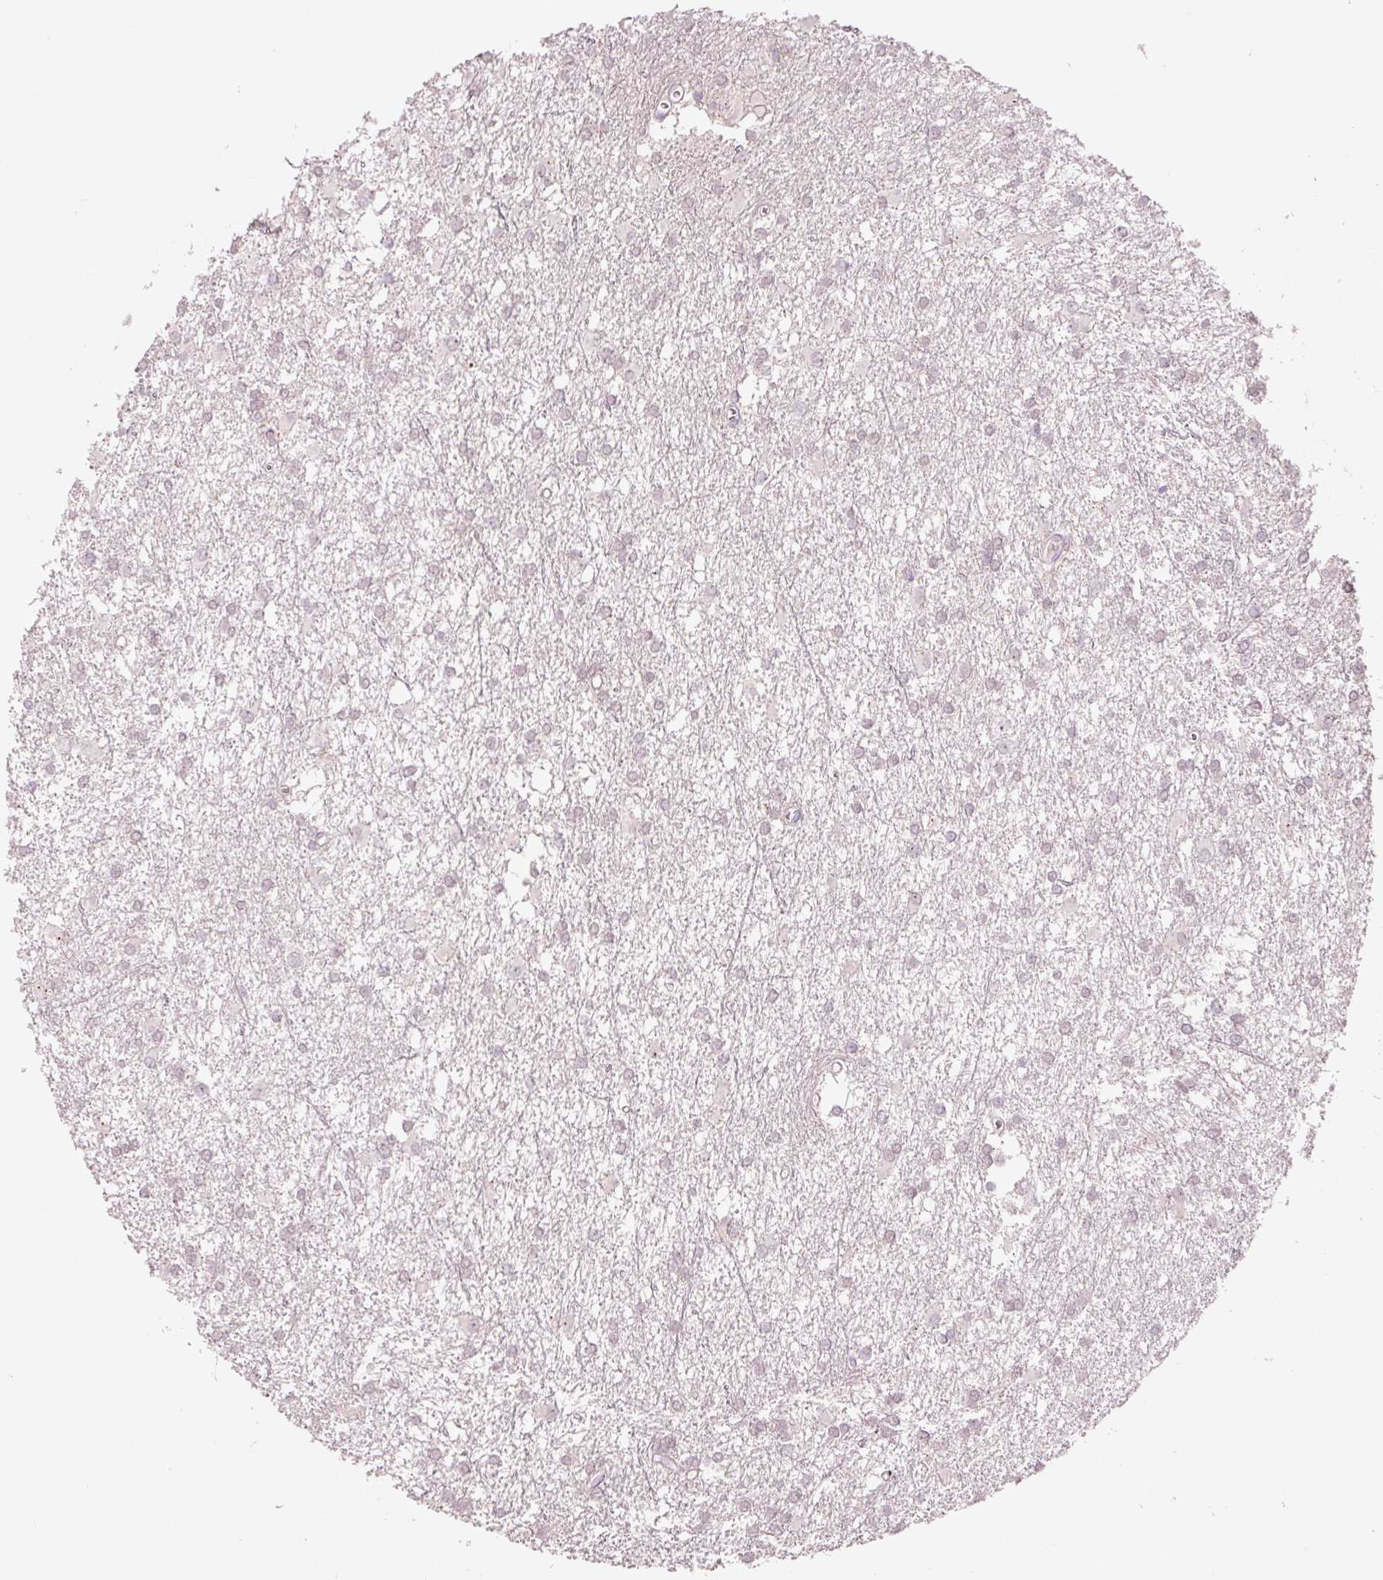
{"staining": {"intensity": "negative", "quantity": "none", "location": "none"}, "tissue": "glioma", "cell_type": "Tumor cells", "image_type": "cancer", "snomed": [{"axis": "morphology", "description": "Glioma, malignant, High grade"}, {"axis": "topography", "description": "Brain"}], "caption": "An immunohistochemistry (IHC) photomicrograph of glioma is shown. There is no staining in tumor cells of glioma. Brightfield microscopy of IHC stained with DAB (3,3'-diaminobenzidine) (brown) and hematoxylin (blue), captured at high magnification.", "gene": "DAPP1", "patient": {"sex": "male", "age": 48}}